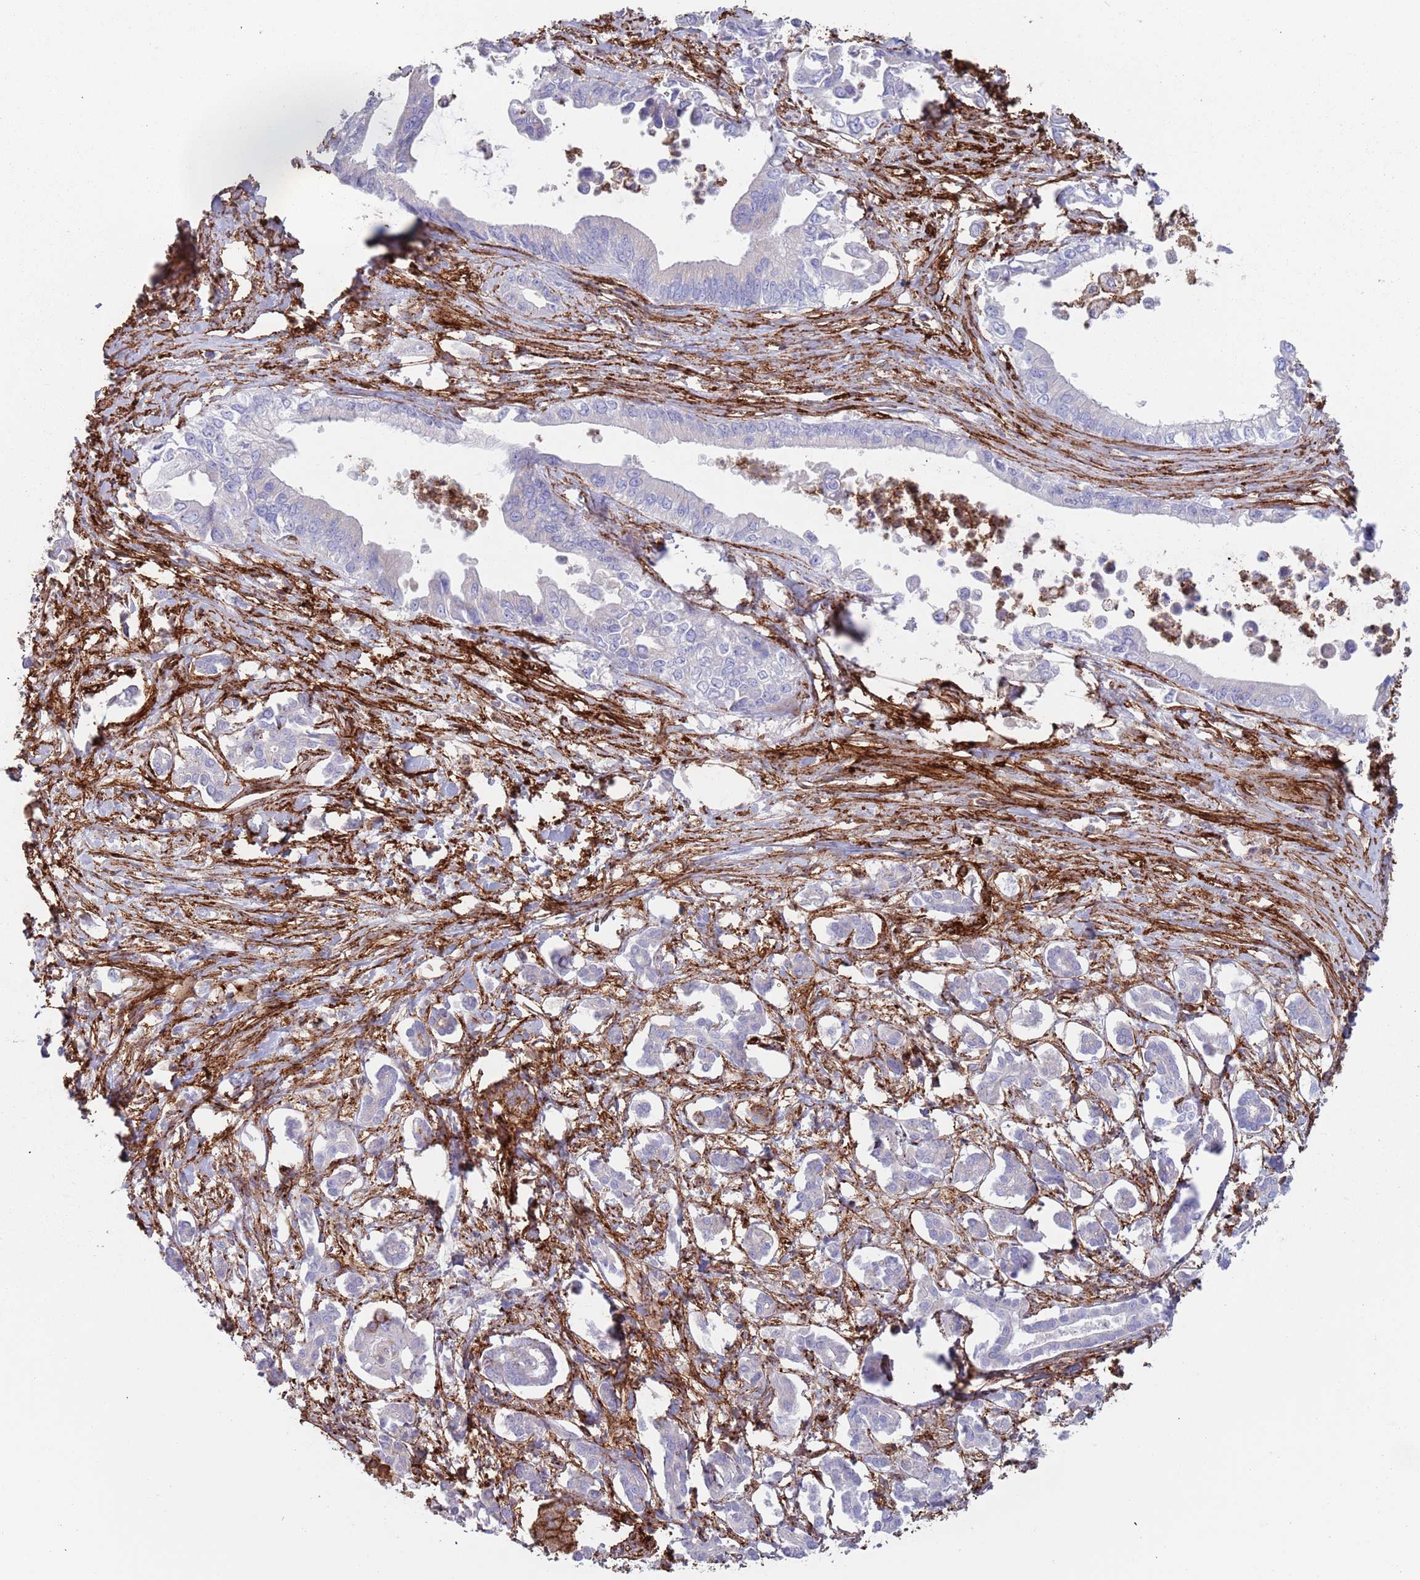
{"staining": {"intensity": "negative", "quantity": "none", "location": "none"}, "tissue": "pancreatic cancer", "cell_type": "Tumor cells", "image_type": "cancer", "snomed": [{"axis": "morphology", "description": "Adenocarcinoma, NOS"}, {"axis": "topography", "description": "Pancreas"}], "caption": "Tumor cells are negative for brown protein staining in pancreatic adenocarcinoma.", "gene": "RNF144A", "patient": {"sex": "male", "age": 61}}